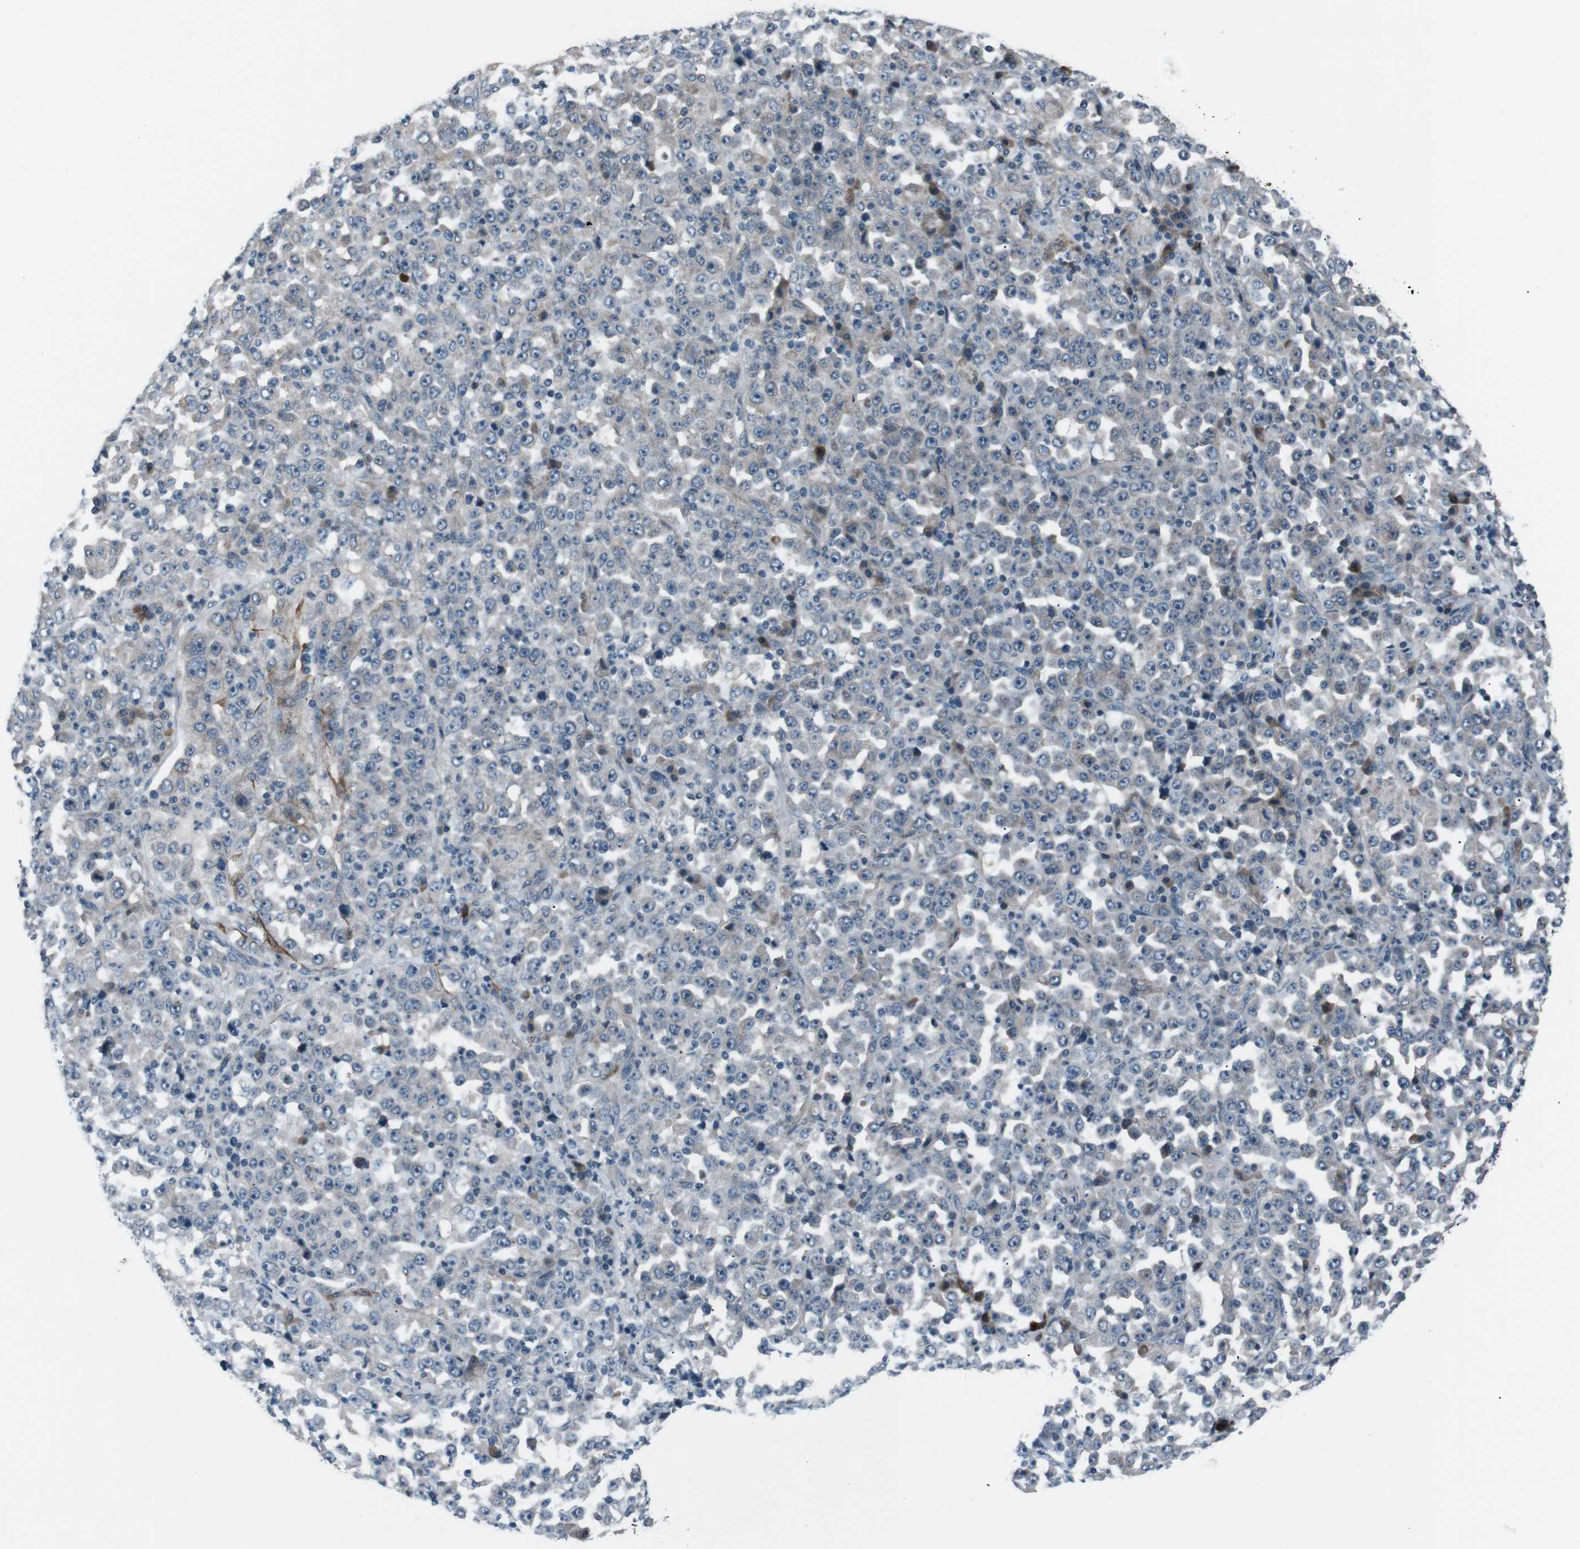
{"staining": {"intensity": "negative", "quantity": "none", "location": "none"}, "tissue": "stomach cancer", "cell_type": "Tumor cells", "image_type": "cancer", "snomed": [{"axis": "morphology", "description": "Normal tissue, NOS"}, {"axis": "morphology", "description": "Adenocarcinoma, NOS"}, {"axis": "topography", "description": "Stomach, upper"}, {"axis": "topography", "description": "Stomach"}], "caption": "Protein analysis of stomach cancer (adenocarcinoma) reveals no significant expression in tumor cells. (DAB (3,3'-diaminobenzidine) IHC visualized using brightfield microscopy, high magnification).", "gene": "PDLIM5", "patient": {"sex": "male", "age": 59}}